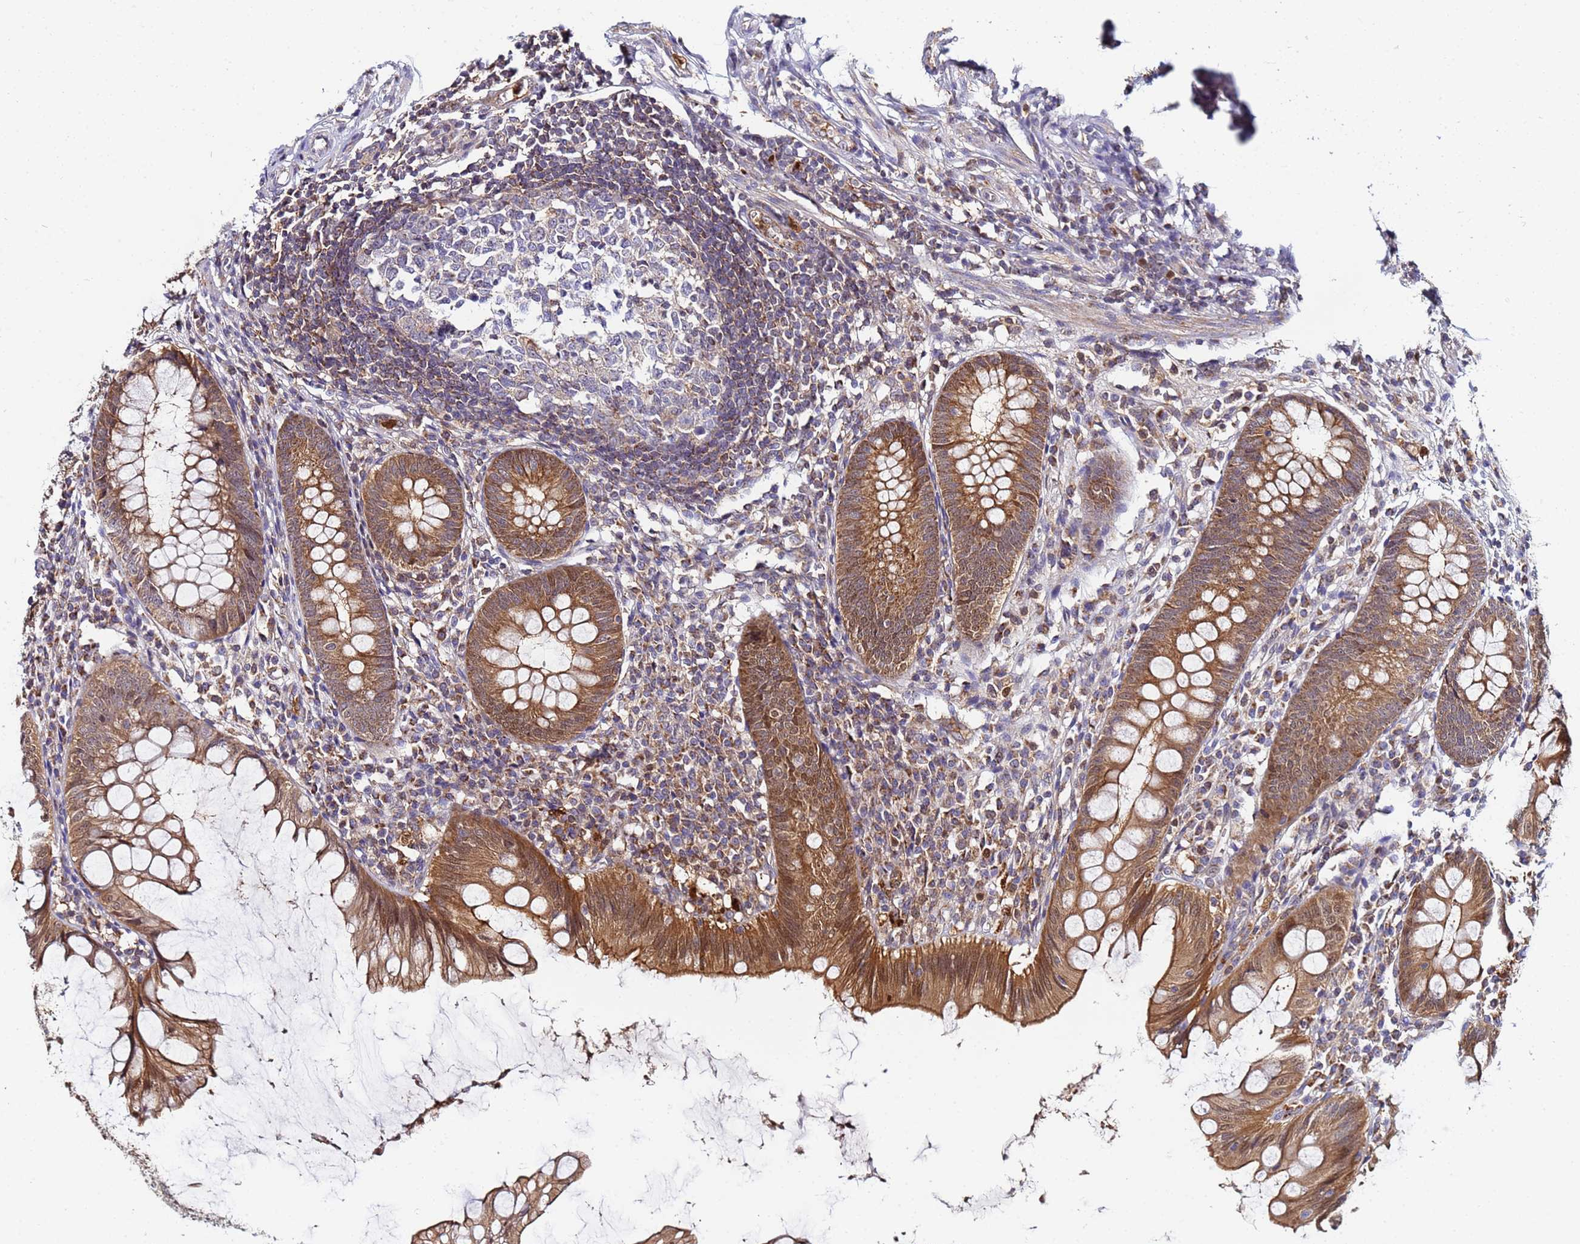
{"staining": {"intensity": "moderate", "quantity": ">75%", "location": "cytoplasmic/membranous"}, "tissue": "appendix", "cell_type": "Glandular cells", "image_type": "normal", "snomed": [{"axis": "morphology", "description": "Normal tissue, NOS"}, {"axis": "topography", "description": "Appendix"}], "caption": "IHC micrograph of unremarkable appendix: appendix stained using immunohistochemistry (IHC) demonstrates medium levels of moderate protein expression localized specifically in the cytoplasmic/membranous of glandular cells, appearing as a cytoplasmic/membranous brown color.", "gene": "CCDC127", "patient": {"sex": "male", "age": 56}}